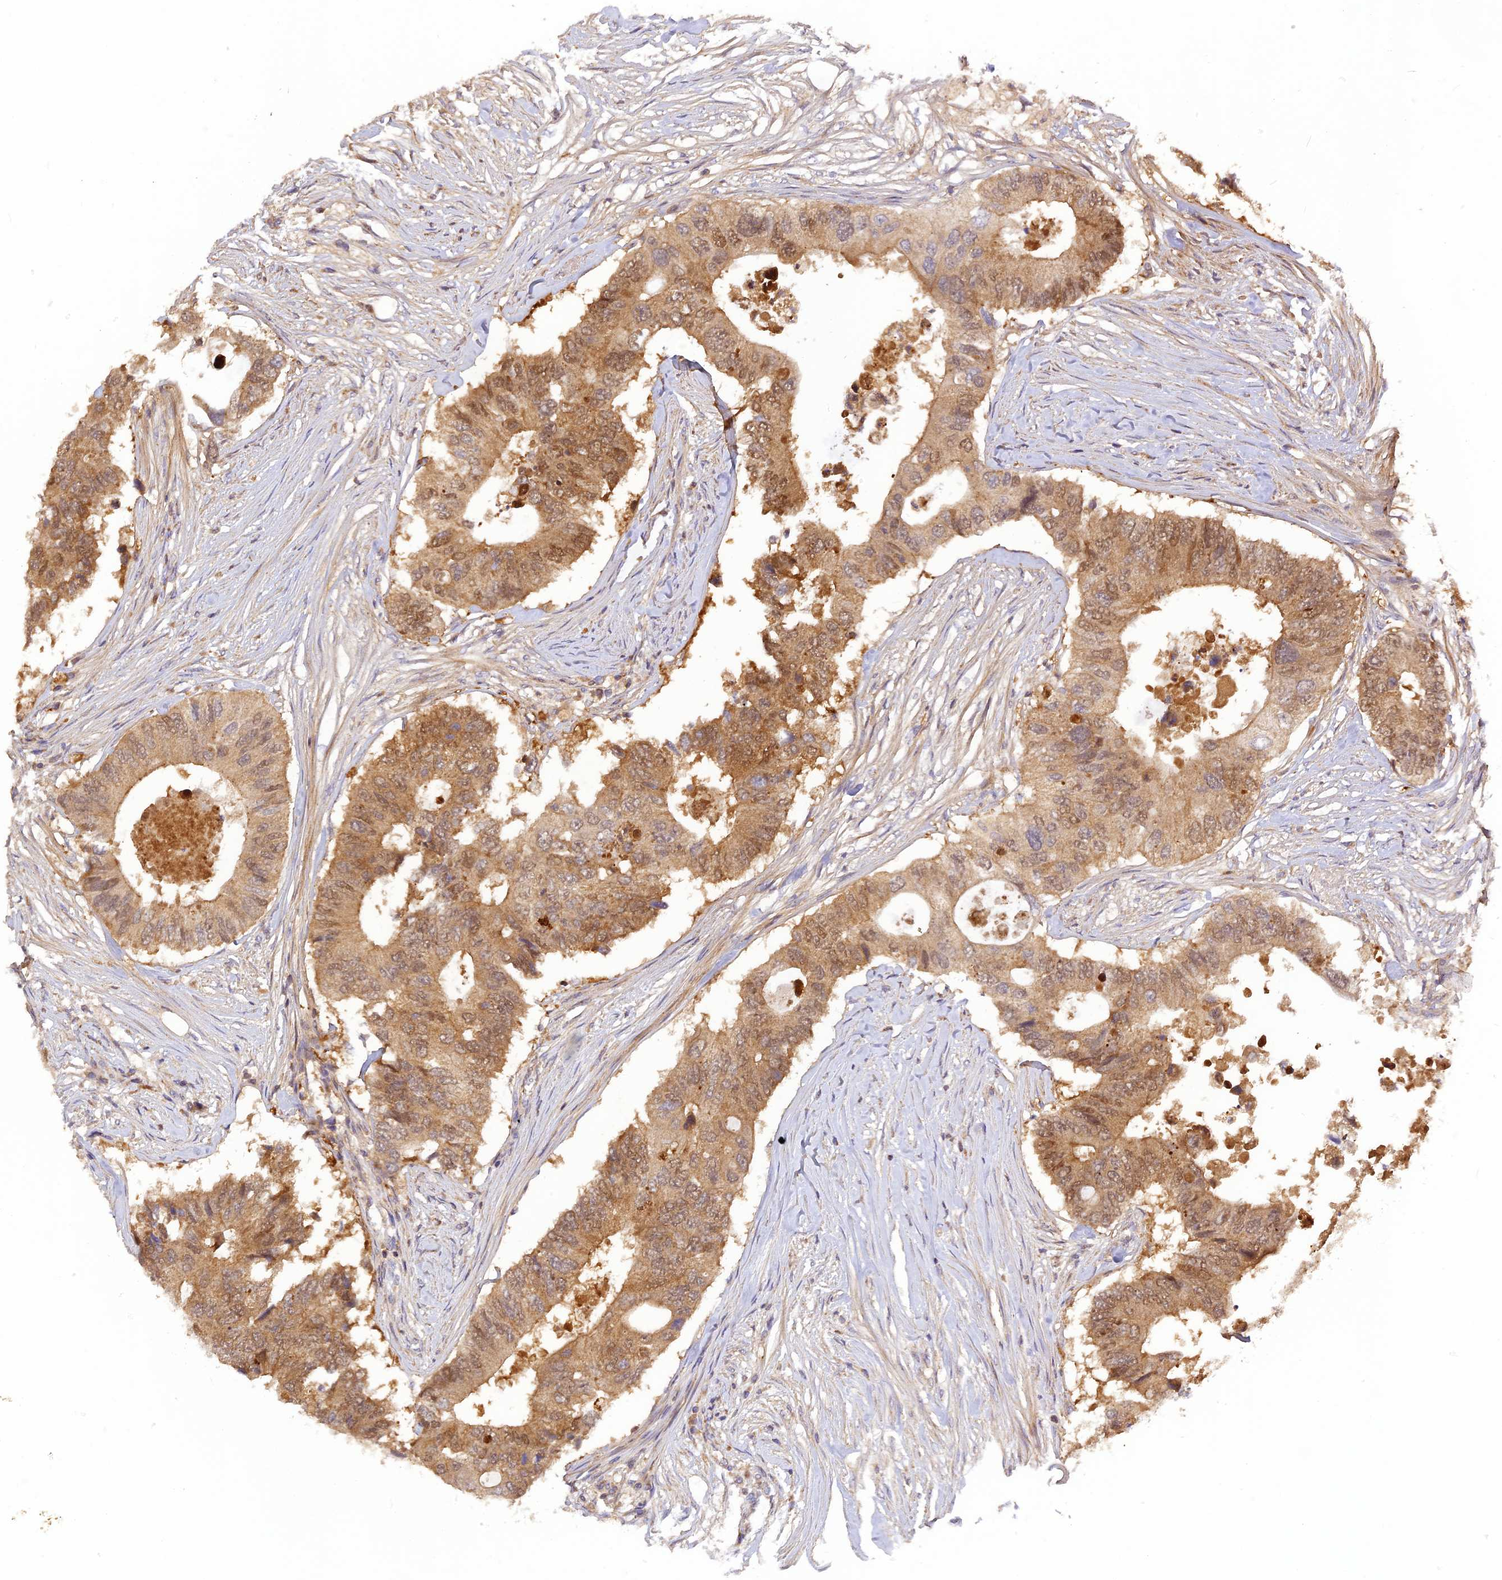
{"staining": {"intensity": "moderate", "quantity": ">75%", "location": "cytoplasmic/membranous,nuclear"}, "tissue": "colorectal cancer", "cell_type": "Tumor cells", "image_type": "cancer", "snomed": [{"axis": "morphology", "description": "Adenocarcinoma, NOS"}, {"axis": "topography", "description": "Colon"}], "caption": "Adenocarcinoma (colorectal) tissue exhibits moderate cytoplasmic/membranous and nuclear positivity in approximately >75% of tumor cells", "gene": "RPIA", "patient": {"sex": "male", "age": 71}}